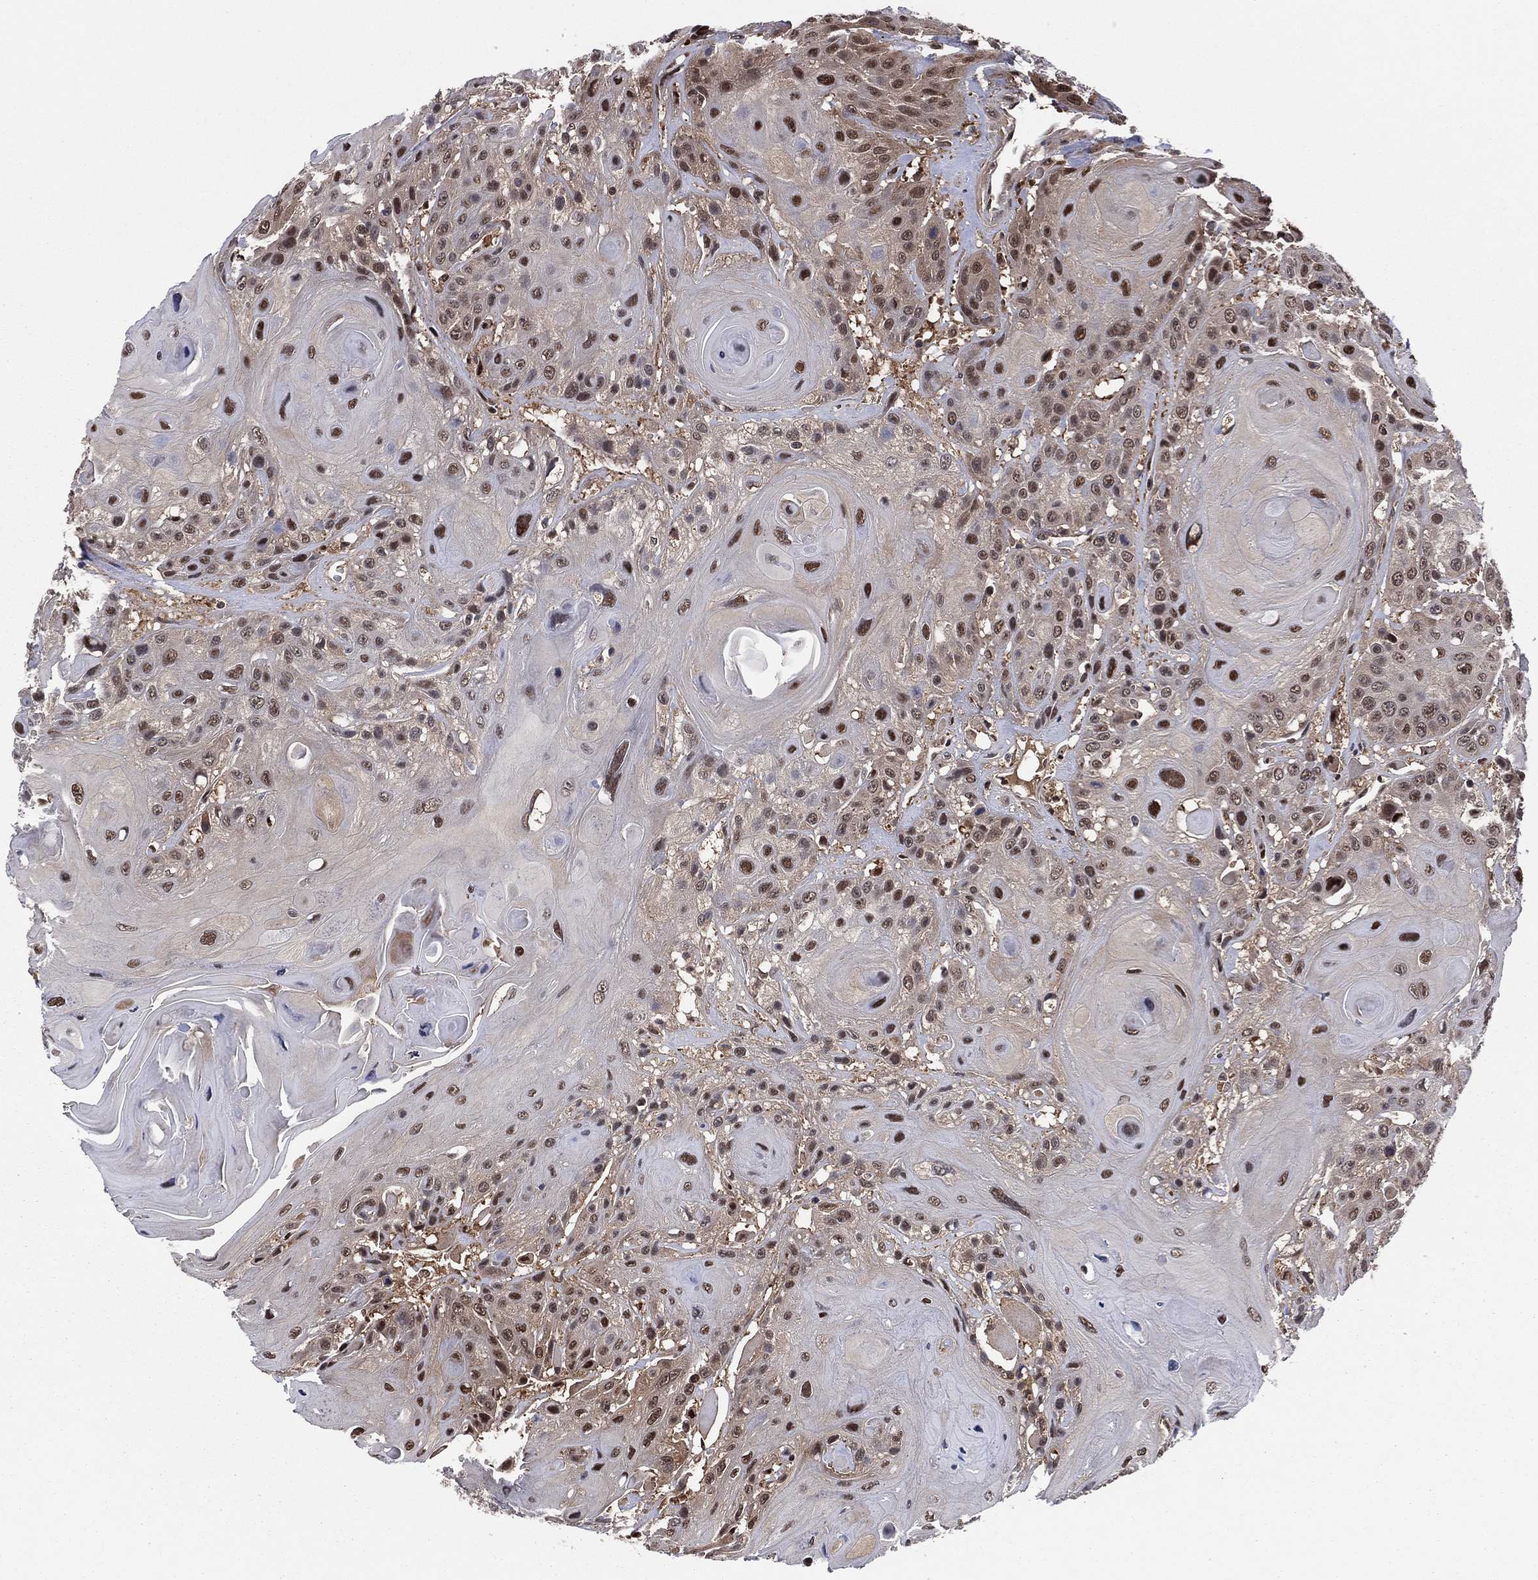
{"staining": {"intensity": "moderate", "quantity": ">75%", "location": "nuclear"}, "tissue": "head and neck cancer", "cell_type": "Tumor cells", "image_type": "cancer", "snomed": [{"axis": "morphology", "description": "Squamous cell carcinoma, NOS"}, {"axis": "topography", "description": "Head-Neck"}], "caption": "Protein expression analysis of head and neck squamous cell carcinoma reveals moderate nuclear positivity in about >75% of tumor cells.", "gene": "ICOSLG", "patient": {"sex": "female", "age": 59}}